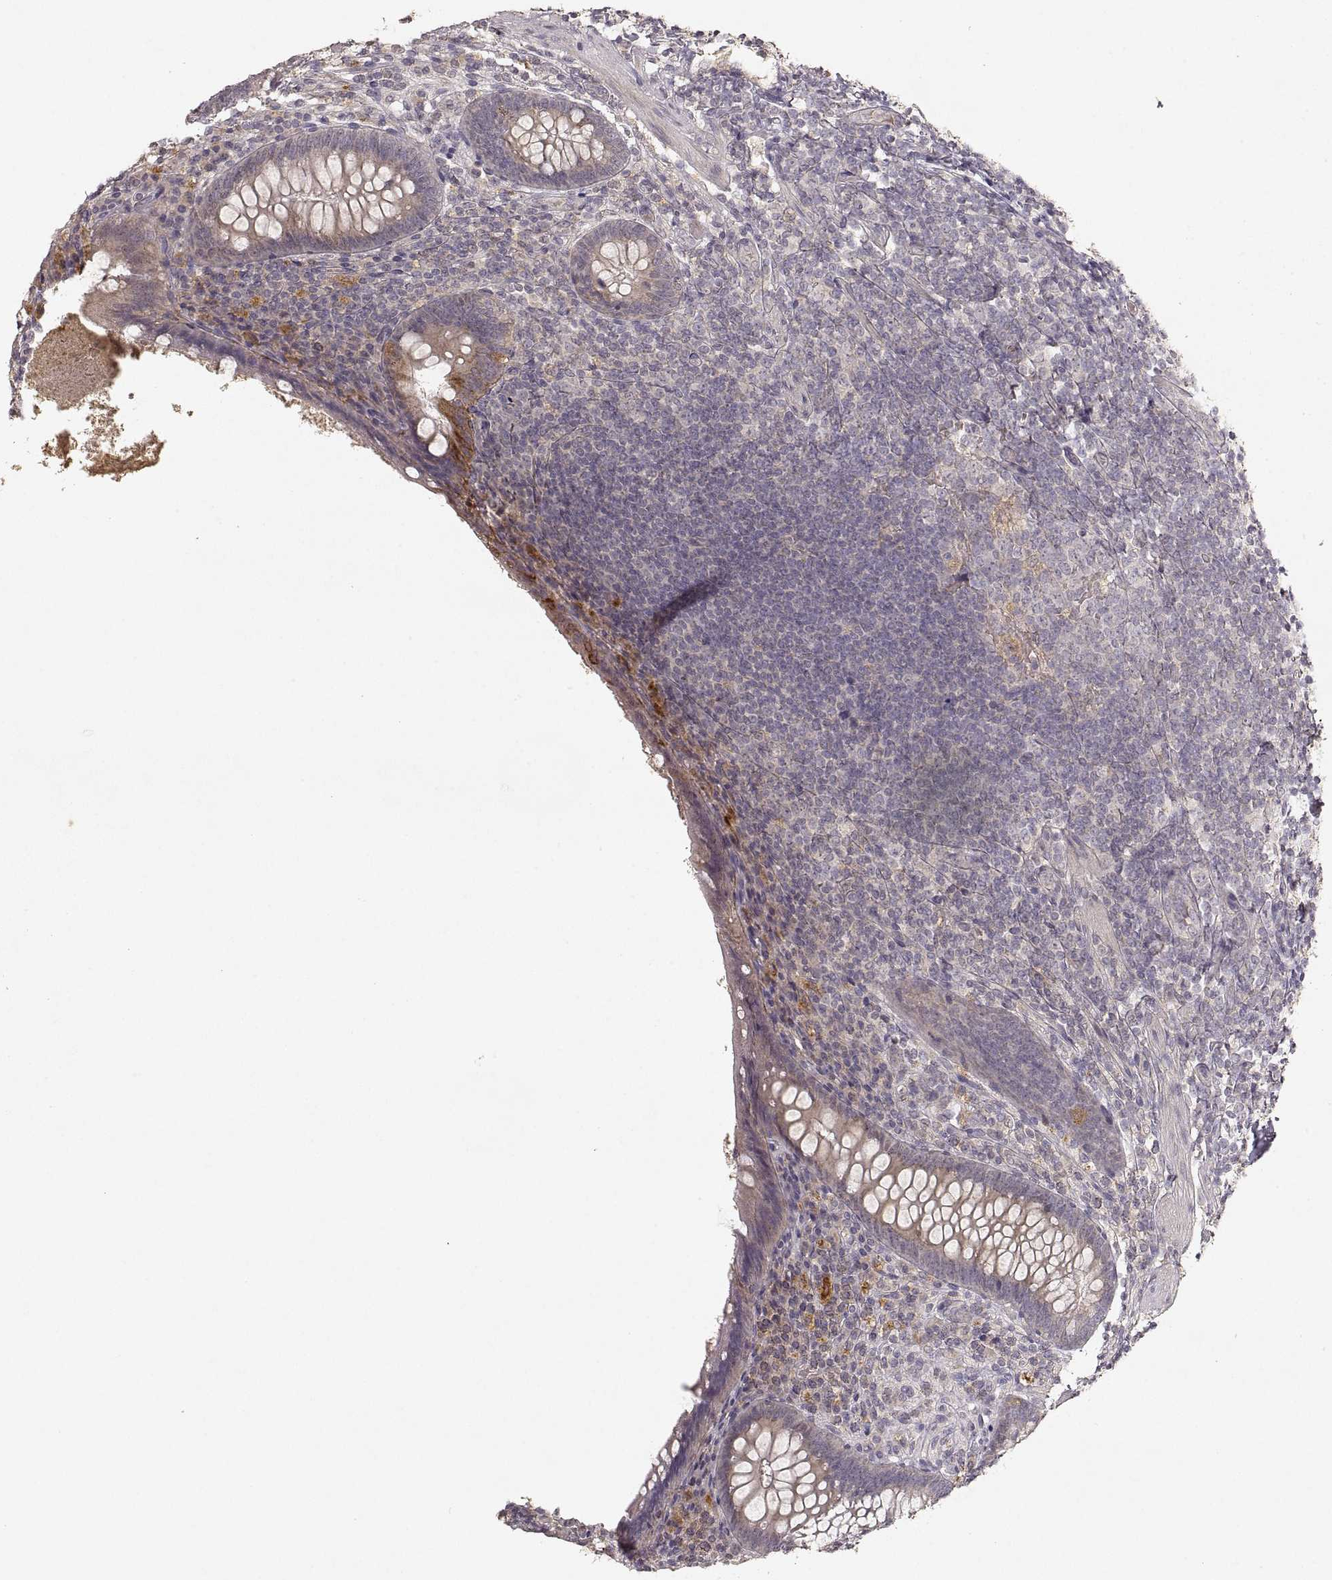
{"staining": {"intensity": "strong", "quantity": "<25%", "location": "cytoplasmic/membranous"}, "tissue": "appendix", "cell_type": "Glandular cells", "image_type": "normal", "snomed": [{"axis": "morphology", "description": "Normal tissue, NOS"}, {"axis": "topography", "description": "Appendix"}], "caption": "Strong cytoplasmic/membranous positivity is present in approximately <25% of glandular cells in benign appendix.", "gene": "LAMC2", "patient": {"sex": "male", "age": 47}}